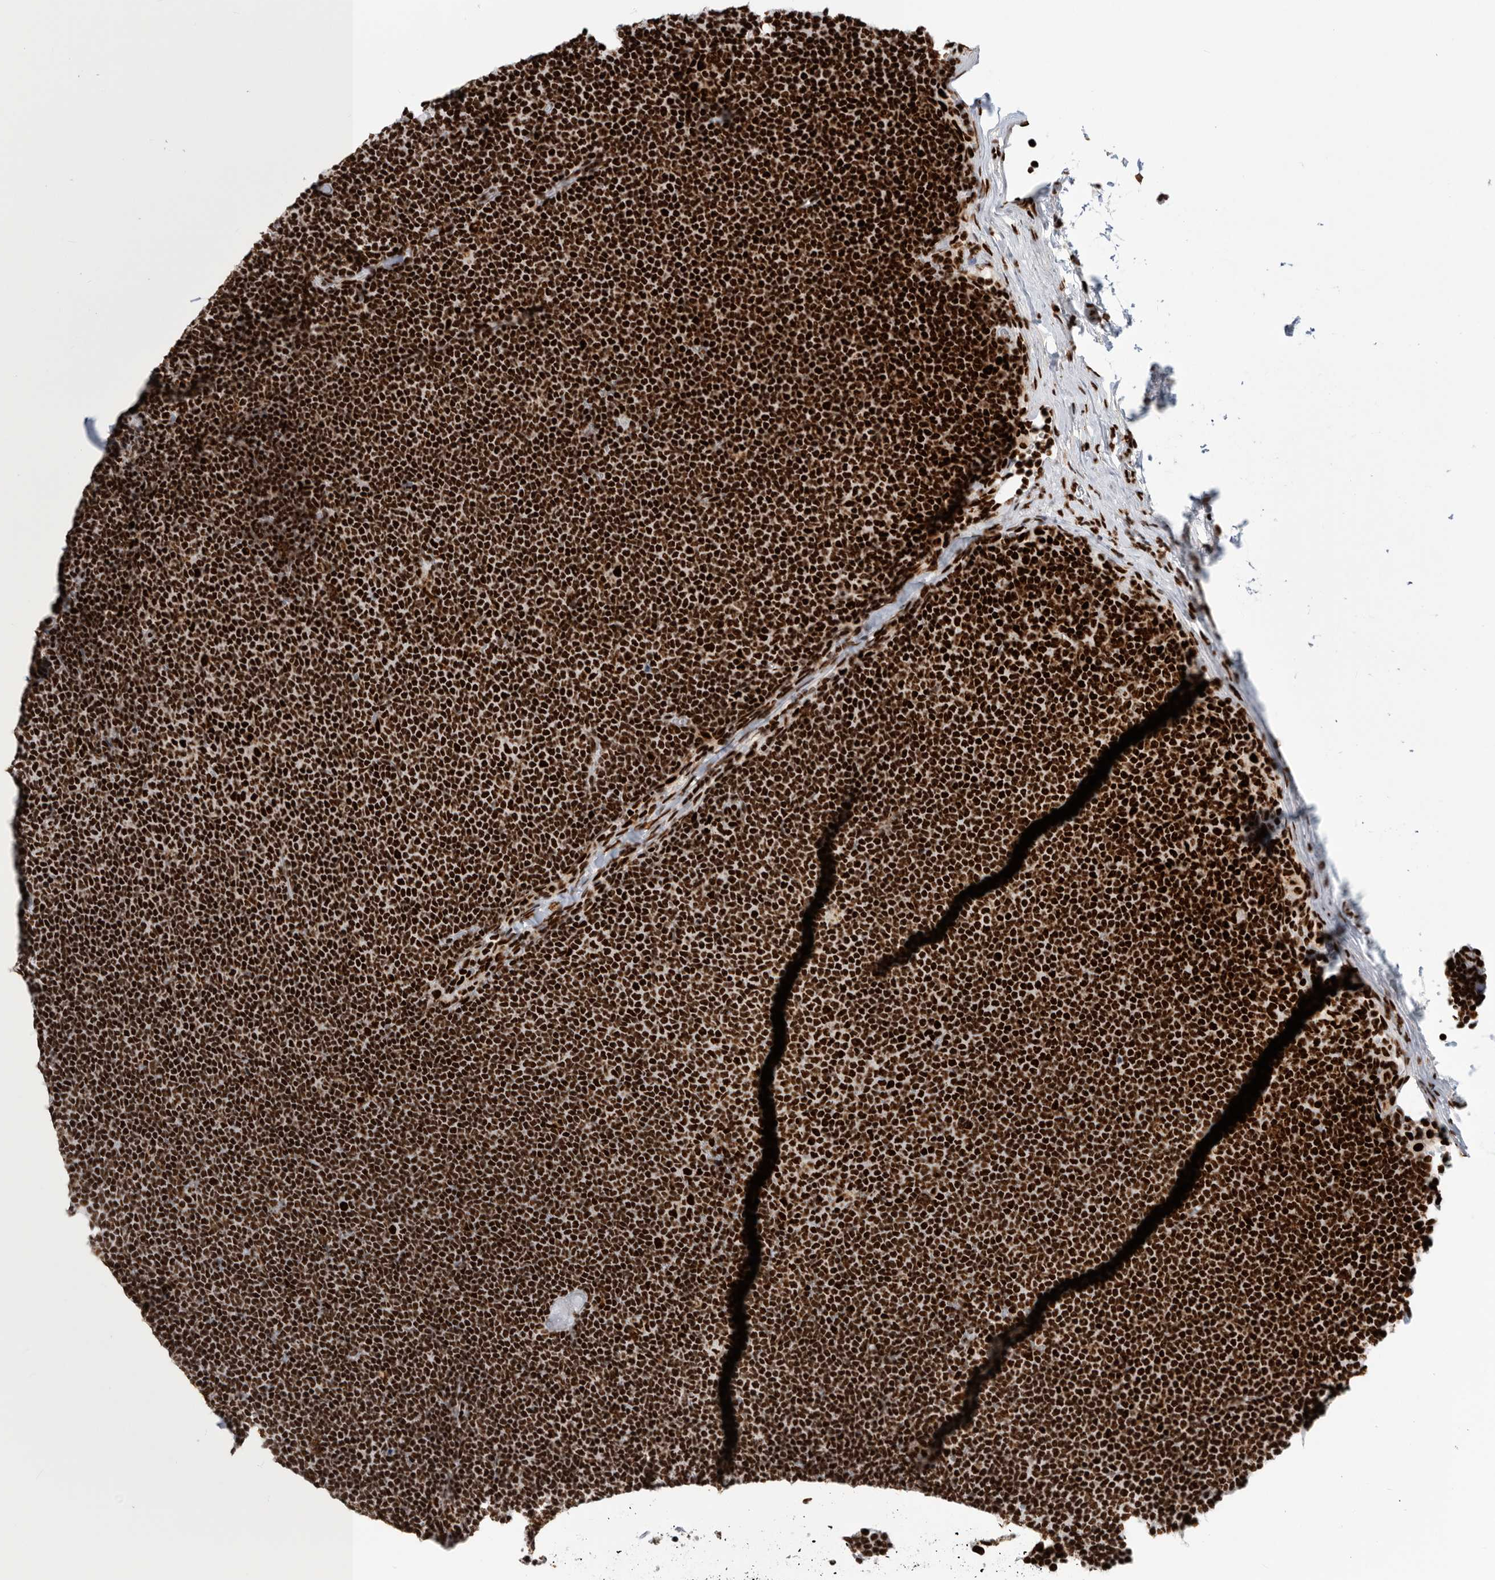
{"staining": {"intensity": "strong", "quantity": ">75%", "location": "nuclear"}, "tissue": "lymphoma", "cell_type": "Tumor cells", "image_type": "cancer", "snomed": [{"axis": "morphology", "description": "Malignant lymphoma, non-Hodgkin's type, Low grade"}, {"axis": "topography", "description": "Lymph node"}], "caption": "An immunohistochemistry (IHC) micrograph of neoplastic tissue is shown. Protein staining in brown shows strong nuclear positivity in low-grade malignant lymphoma, non-Hodgkin's type within tumor cells.", "gene": "BCLAF1", "patient": {"sex": "female", "age": 53}}